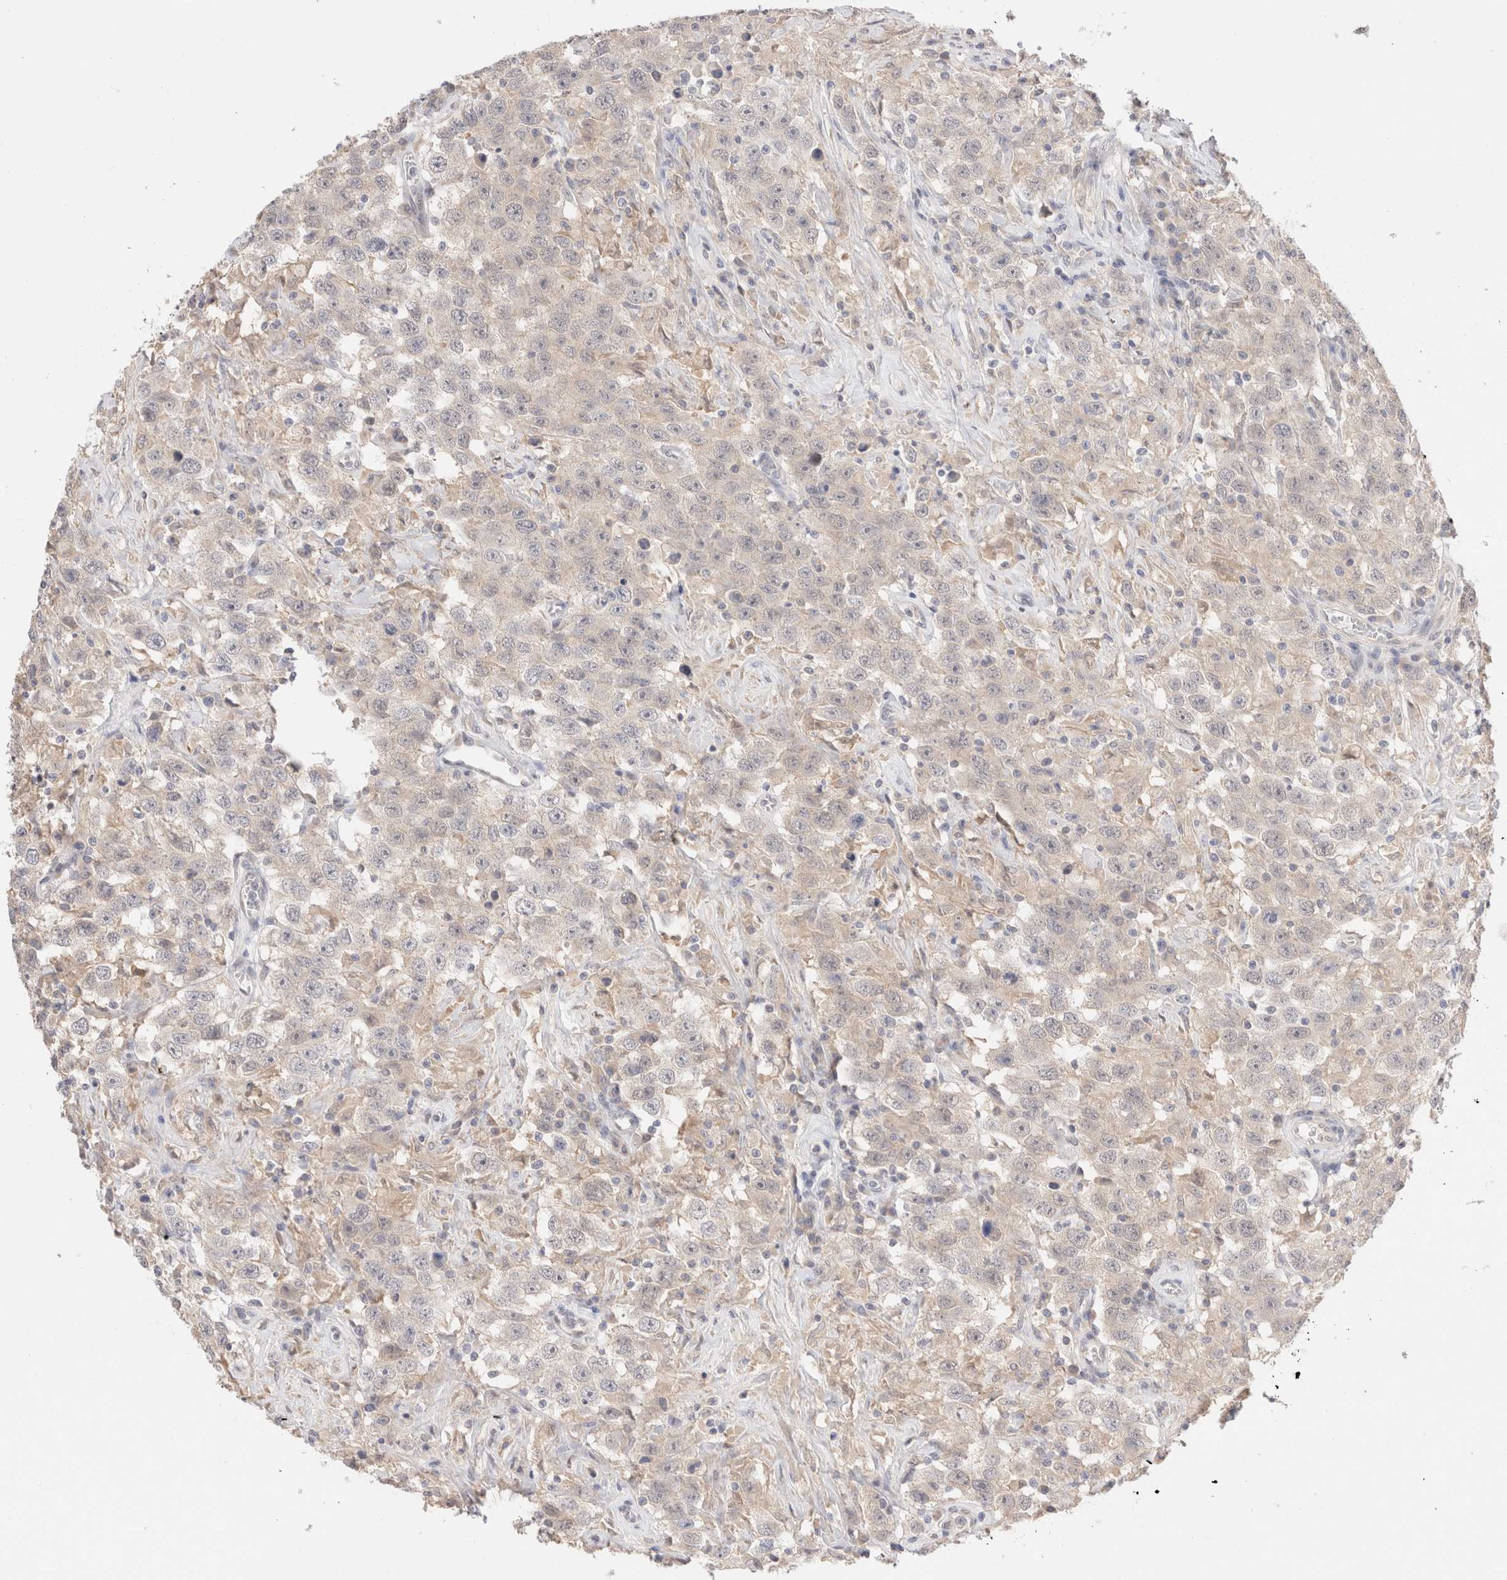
{"staining": {"intensity": "weak", "quantity": "<25%", "location": "cytoplasmic/membranous"}, "tissue": "testis cancer", "cell_type": "Tumor cells", "image_type": "cancer", "snomed": [{"axis": "morphology", "description": "Seminoma, NOS"}, {"axis": "topography", "description": "Testis"}], "caption": "This is an IHC image of human testis cancer (seminoma). There is no positivity in tumor cells.", "gene": "SPATA20", "patient": {"sex": "male", "age": 41}}